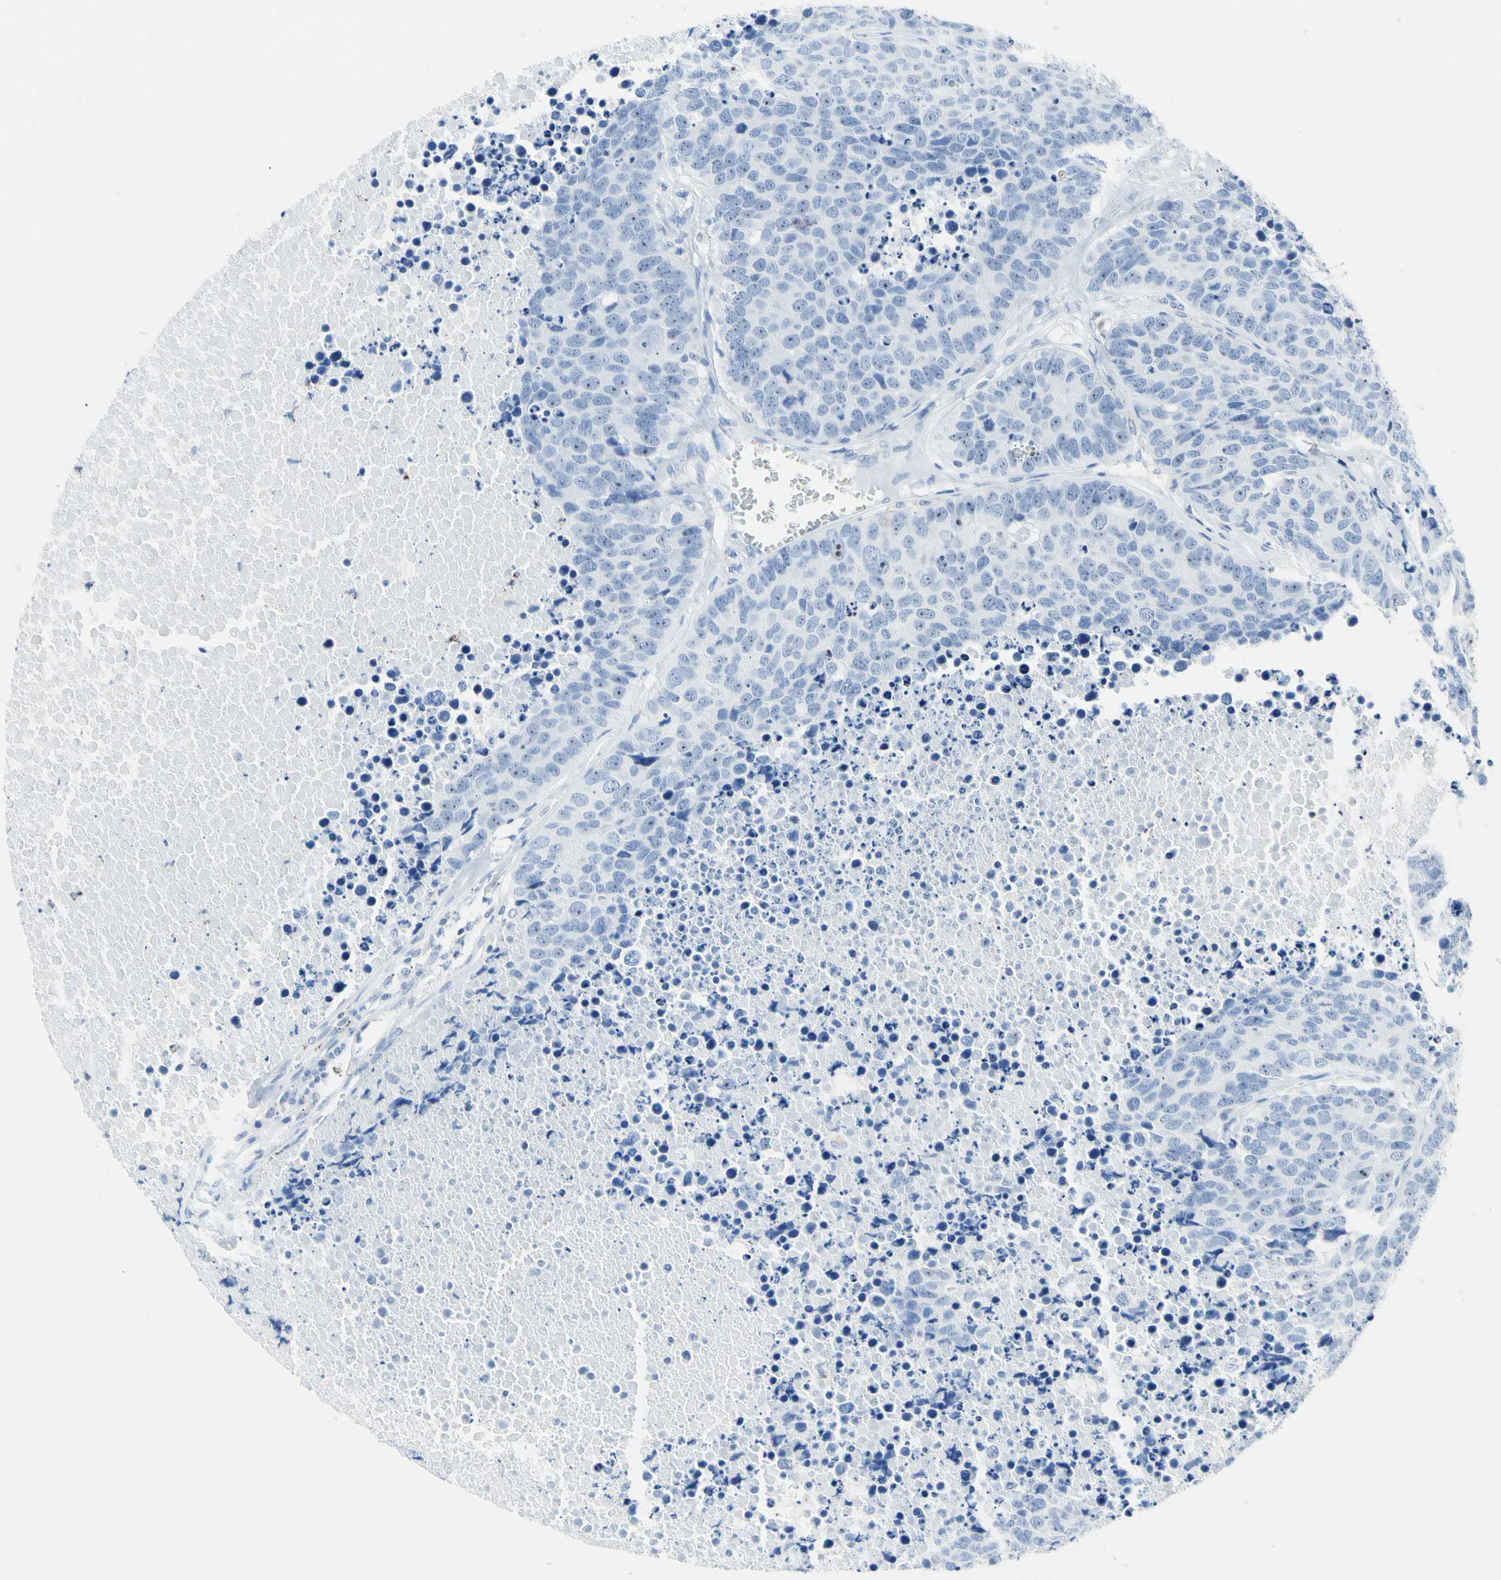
{"staining": {"intensity": "negative", "quantity": "none", "location": "none"}, "tissue": "carcinoid", "cell_type": "Tumor cells", "image_type": "cancer", "snomed": [{"axis": "morphology", "description": "Carcinoid, malignant, NOS"}, {"axis": "topography", "description": "Lung"}], "caption": "Carcinoid was stained to show a protein in brown. There is no significant expression in tumor cells.", "gene": "CYSLTR1", "patient": {"sex": "male", "age": 60}}